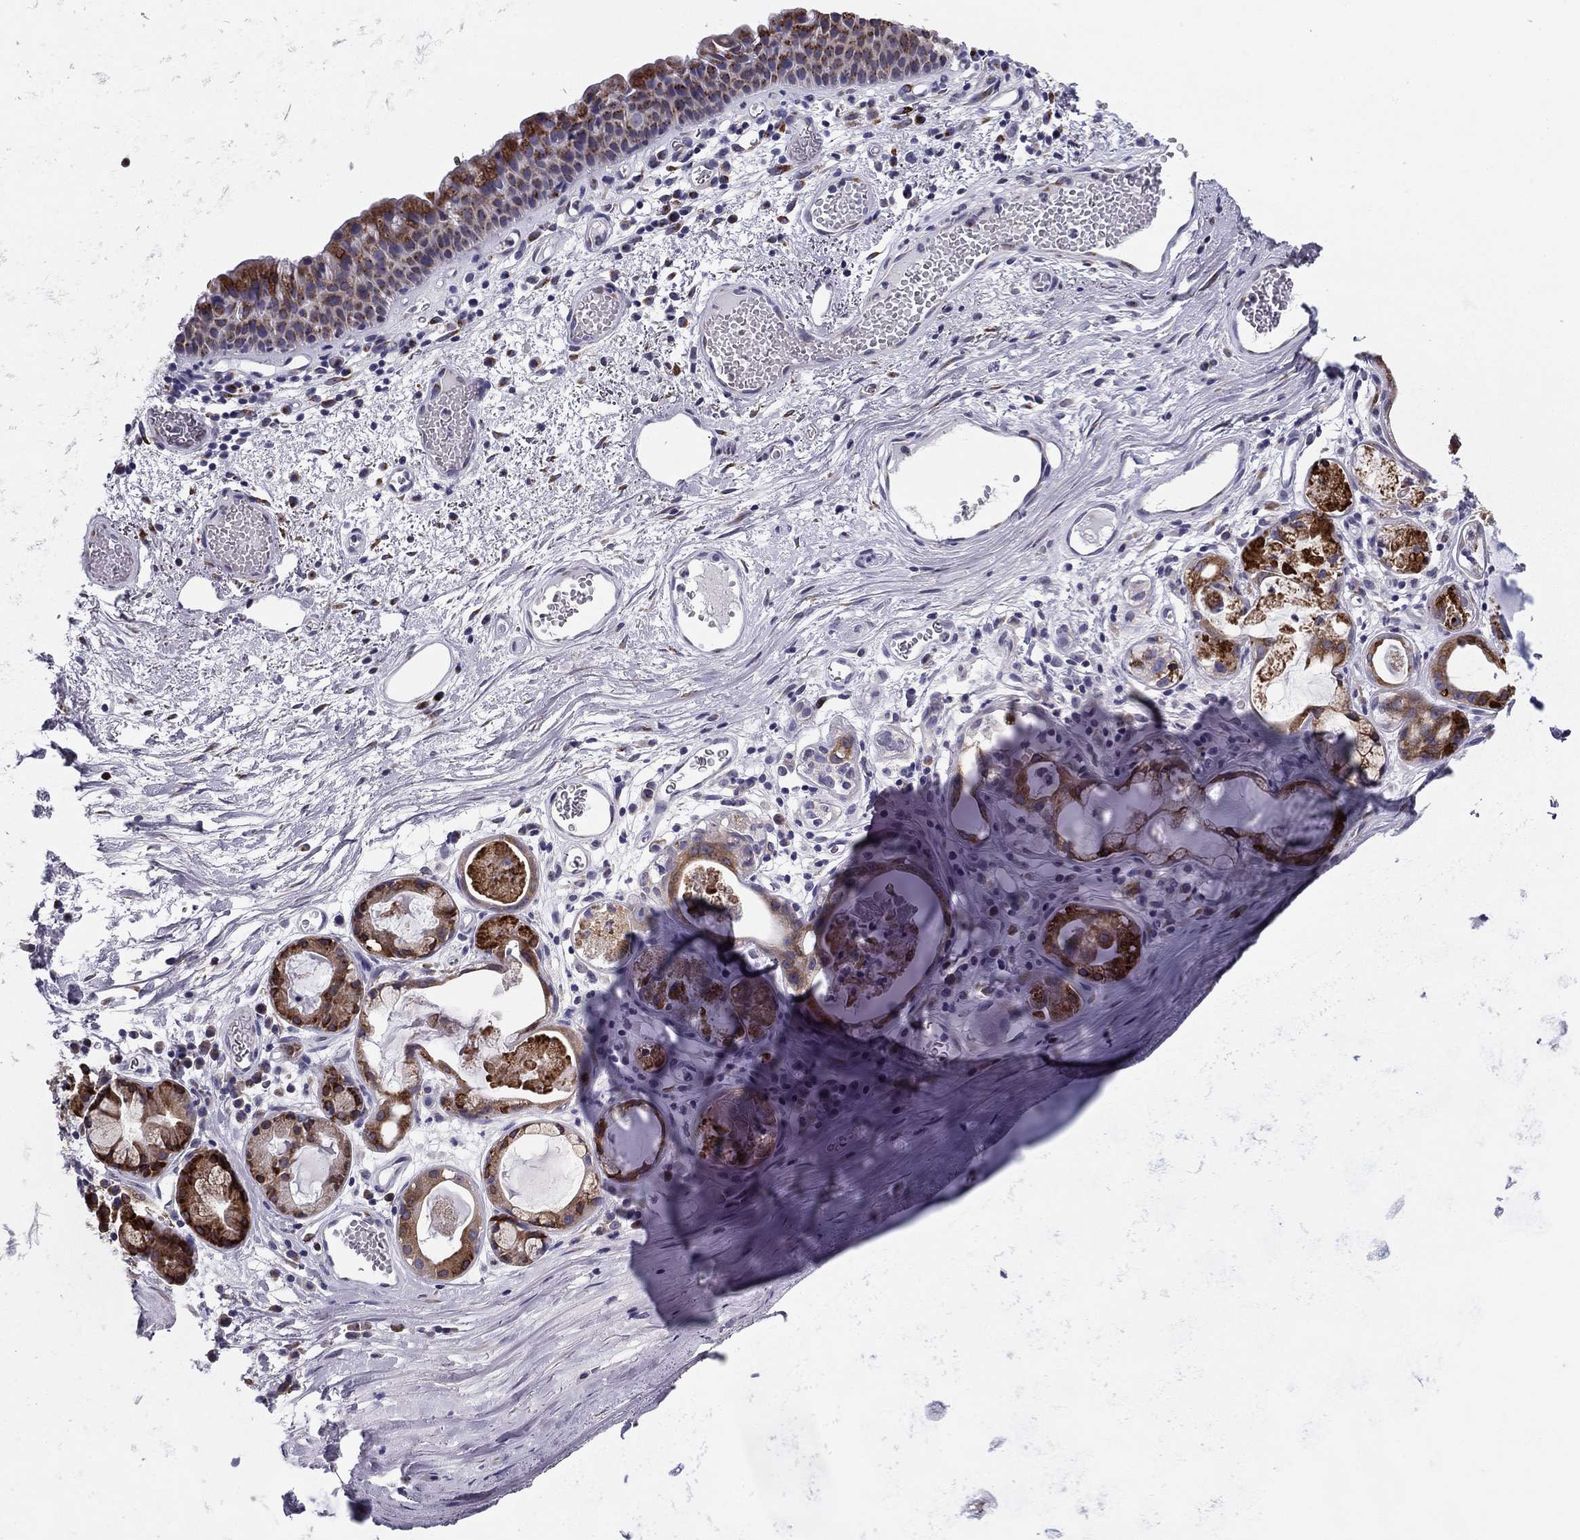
{"staining": {"intensity": "negative", "quantity": "none", "location": "none"}, "tissue": "adipose tissue", "cell_type": "Adipocytes", "image_type": "normal", "snomed": [{"axis": "morphology", "description": "Normal tissue, NOS"}, {"axis": "topography", "description": "Cartilage tissue"}], "caption": "Adipocytes show no significant protein positivity in benign adipose tissue.", "gene": "TMED3", "patient": {"sex": "male", "age": 81}}